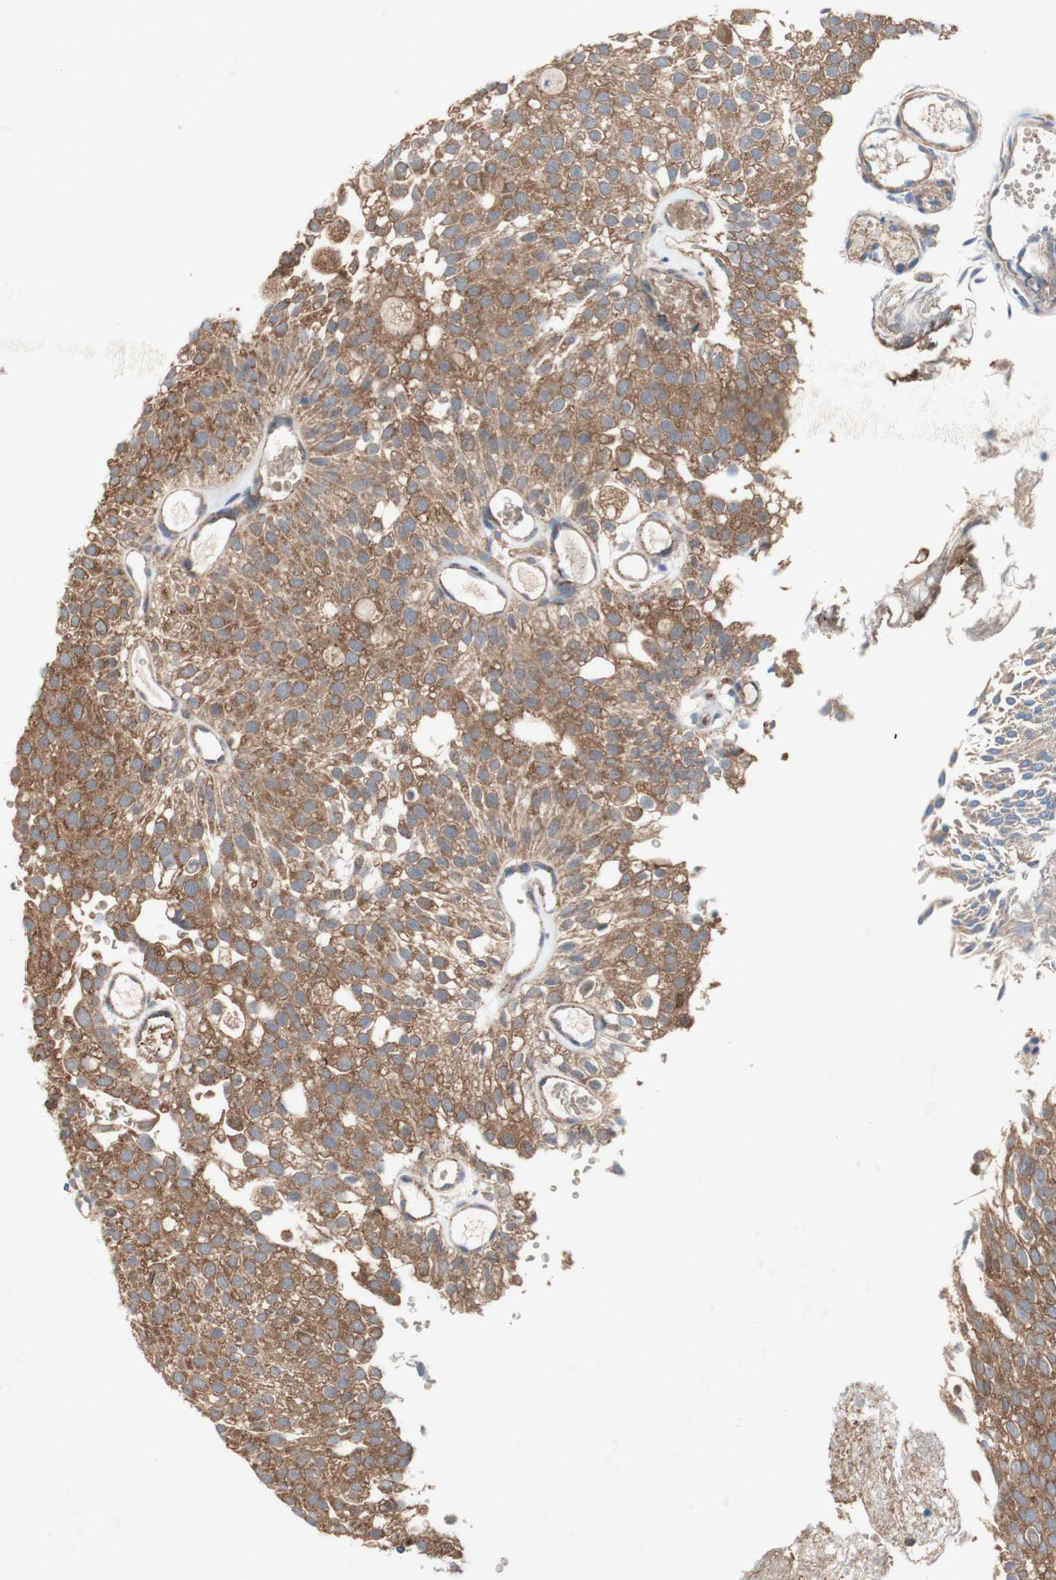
{"staining": {"intensity": "moderate", "quantity": ">75%", "location": "cytoplasmic/membranous"}, "tissue": "urothelial cancer", "cell_type": "Tumor cells", "image_type": "cancer", "snomed": [{"axis": "morphology", "description": "Urothelial carcinoma, Low grade"}, {"axis": "topography", "description": "Urinary bladder"}], "caption": "About >75% of tumor cells in urothelial cancer show moderate cytoplasmic/membranous protein staining as visualized by brown immunohistochemical staining.", "gene": "PDGFB", "patient": {"sex": "male", "age": 78}}